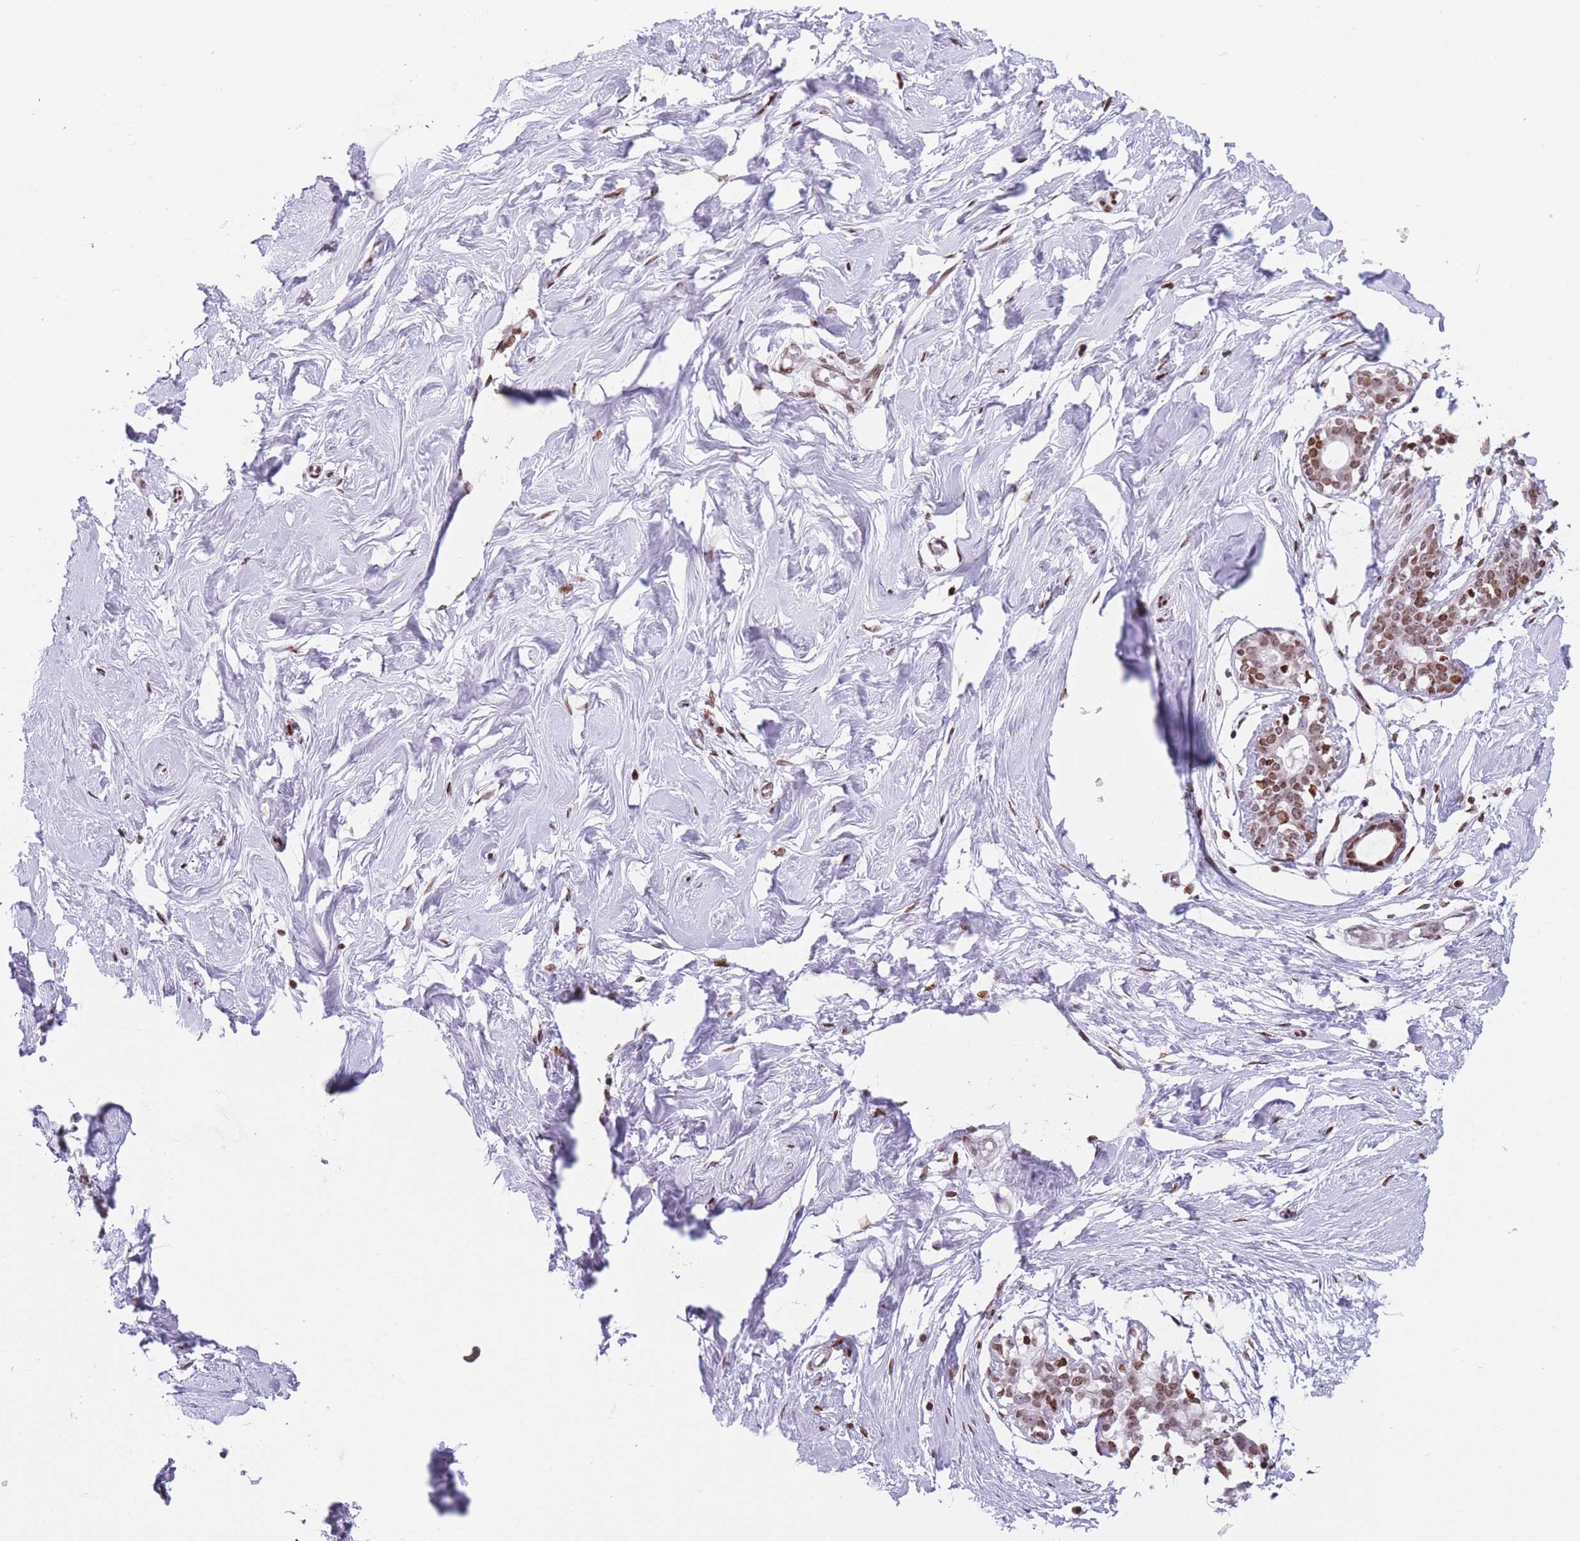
{"staining": {"intensity": "negative", "quantity": "none", "location": "none"}, "tissue": "breast", "cell_type": "Adipocytes", "image_type": "normal", "snomed": [{"axis": "morphology", "description": "Normal tissue, NOS"}, {"axis": "morphology", "description": "Adenoma, NOS"}, {"axis": "topography", "description": "Breast"}], "caption": "This is an immunohistochemistry photomicrograph of unremarkable human breast. There is no expression in adipocytes.", "gene": "AK9", "patient": {"sex": "female", "age": 23}}